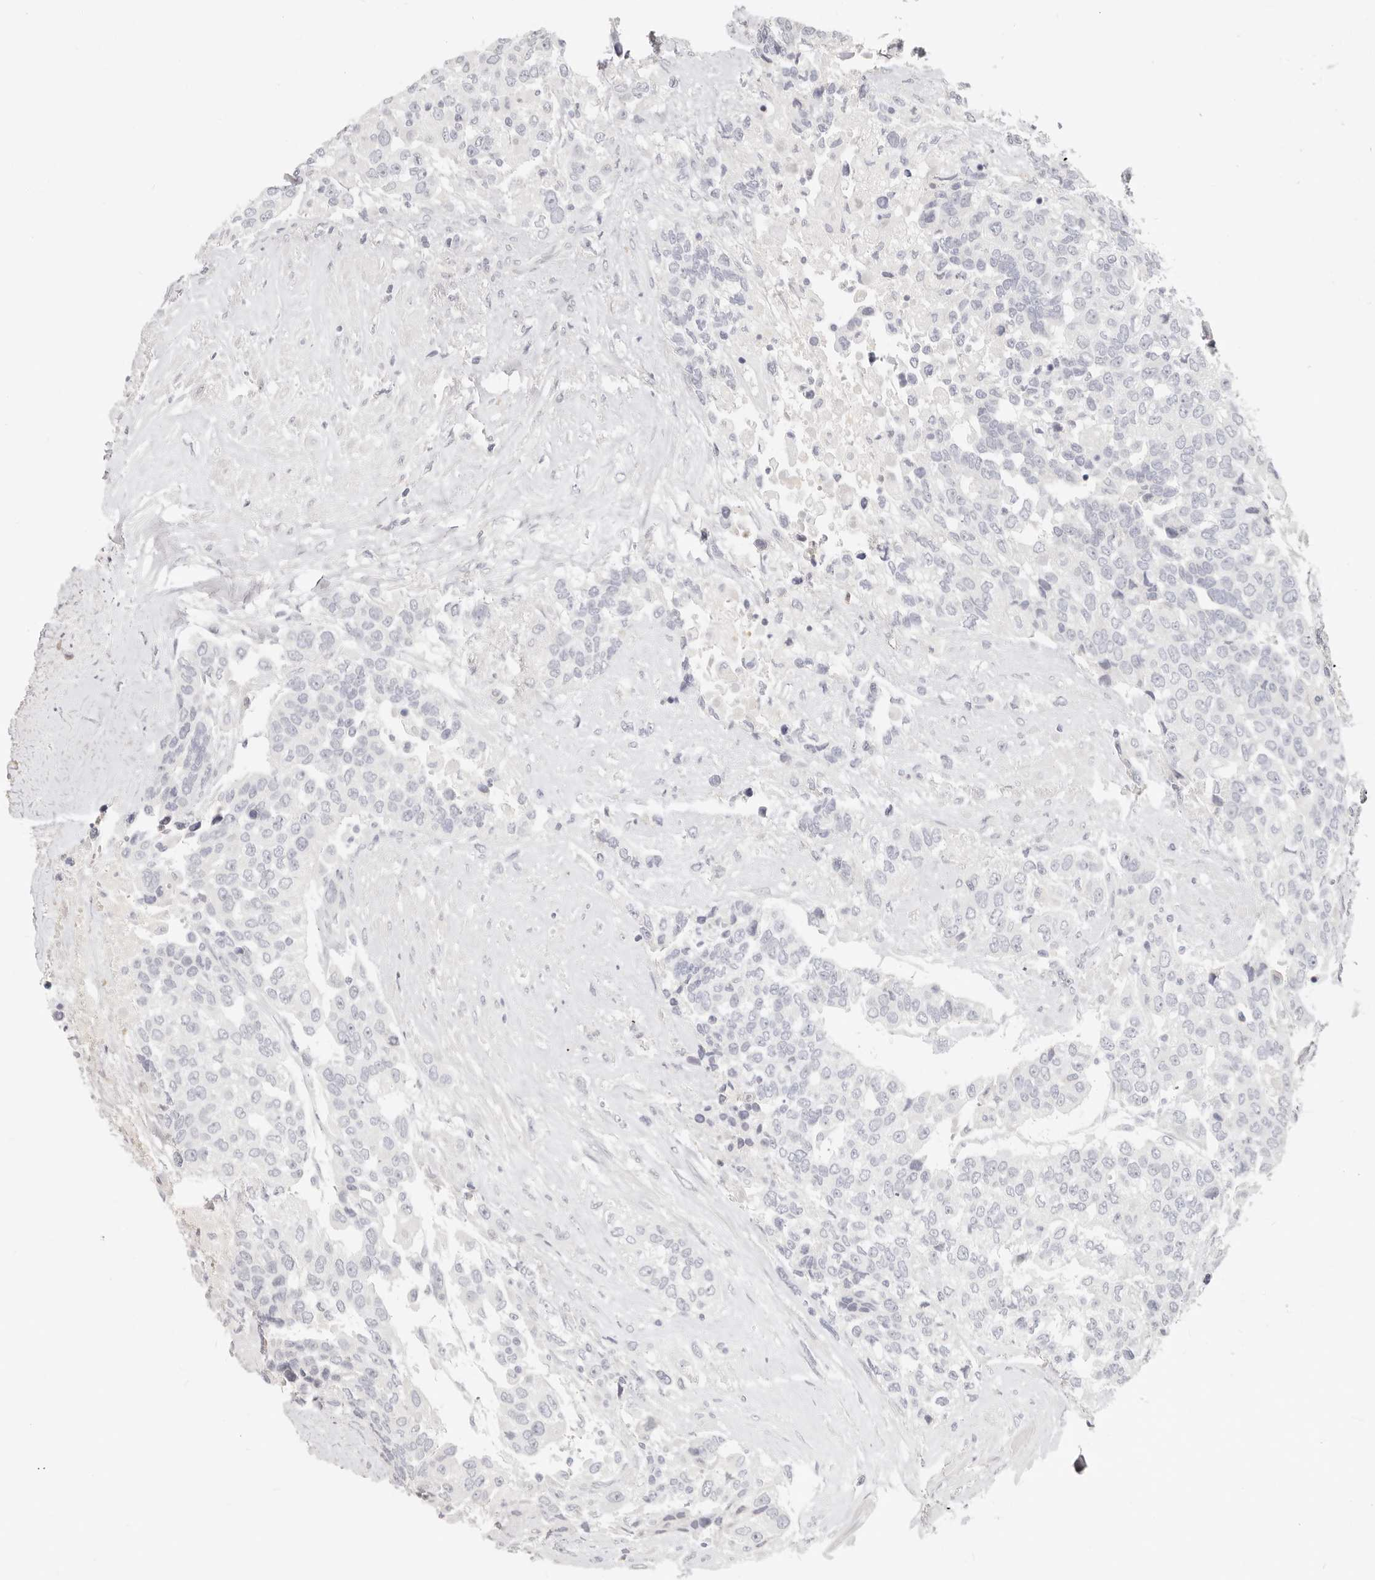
{"staining": {"intensity": "negative", "quantity": "none", "location": "none"}, "tissue": "urothelial cancer", "cell_type": "Tumor cells", "image_type": "cancer", "snomed": [{"axis": "morphology", "description": "Urothelial carcinoma, High grade"}, {"axis": "topography", "description": "Urinary bladder"}], "caption": "An immunohistochemistry (IHC) micrograph of urothelial cancer is shown. There is no staining in tumor cells of urothelial cancer.", "gene": "ASCL1", "patient": {"sex": "female", "age": 80}}